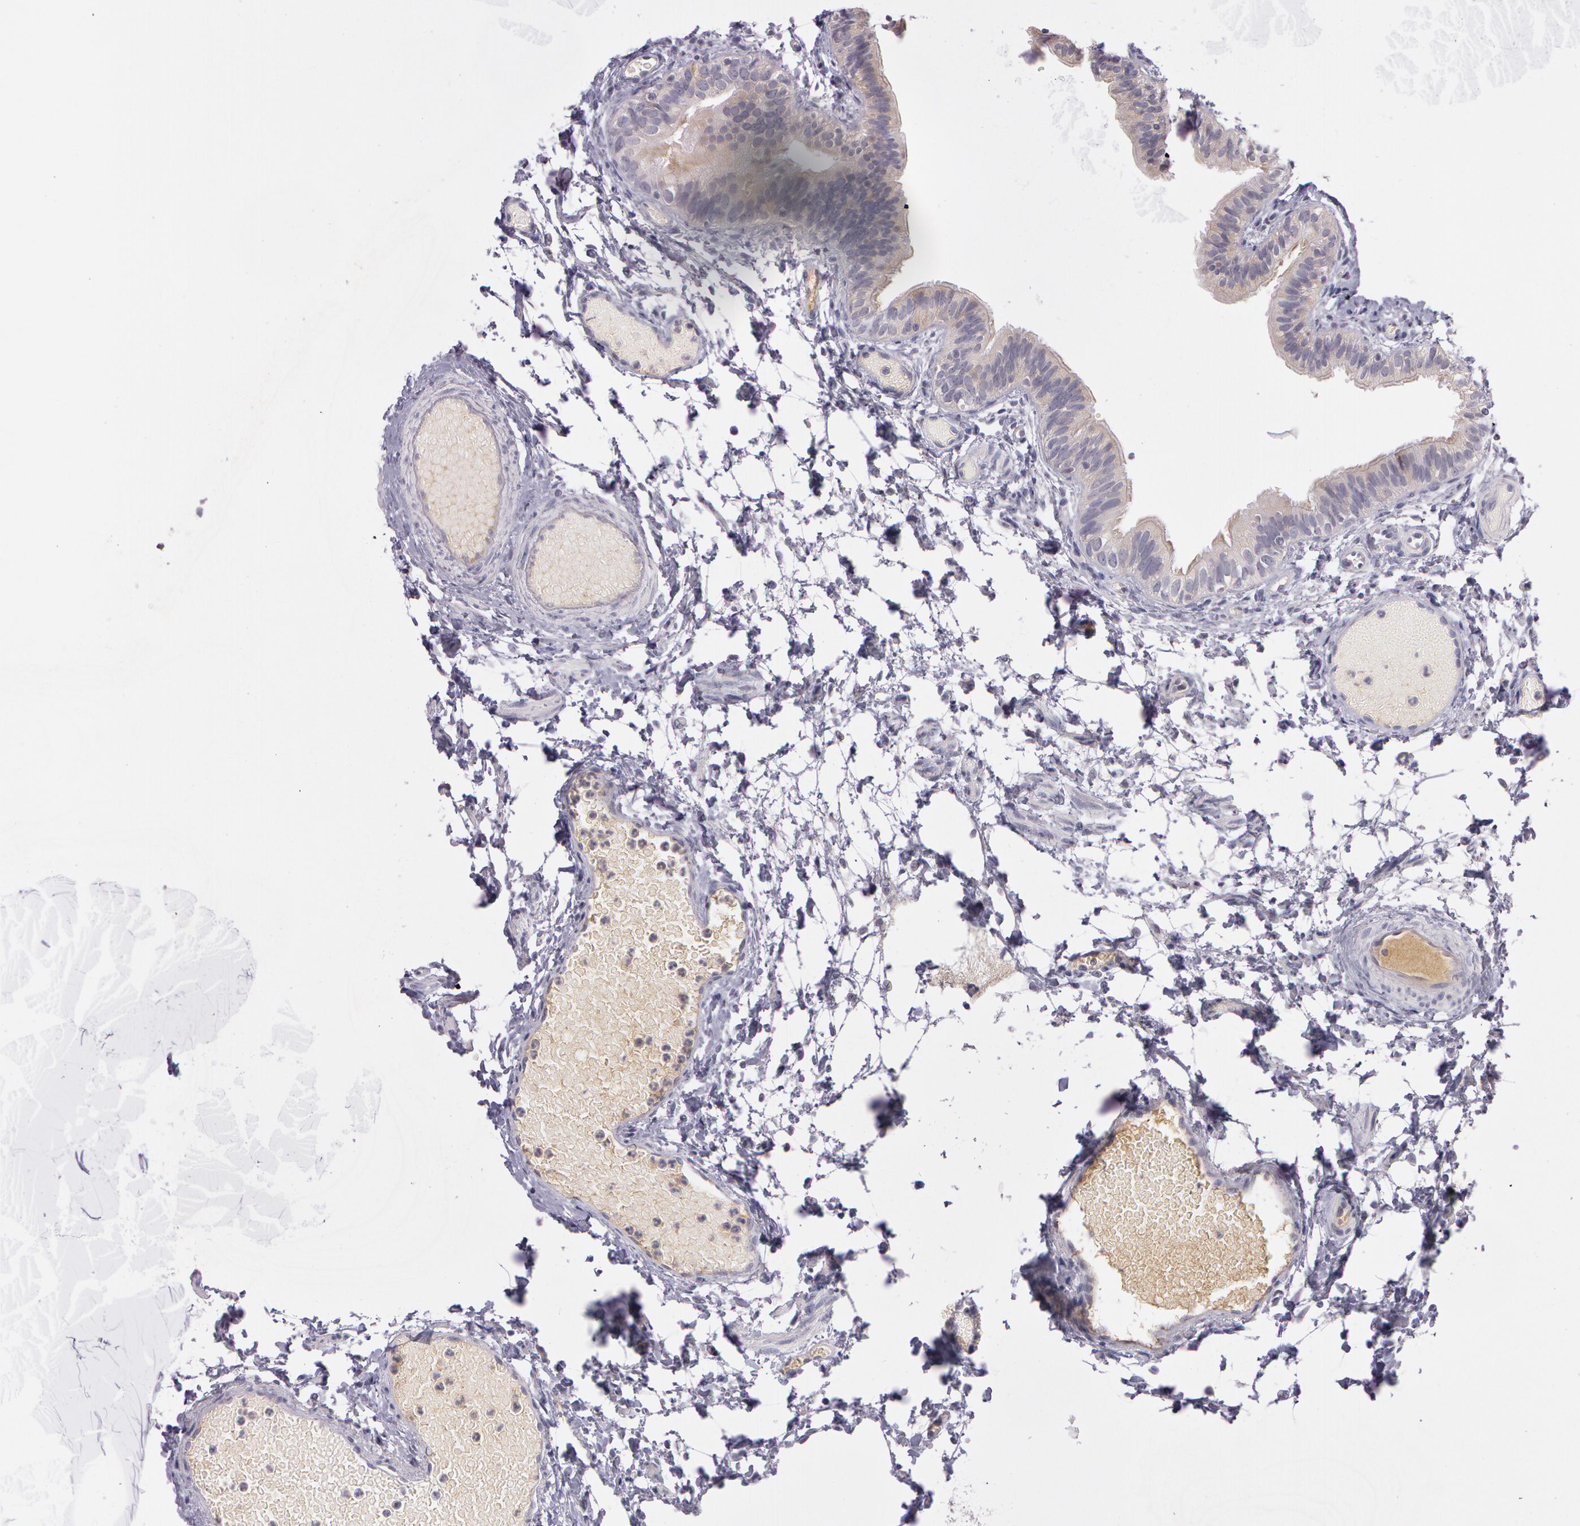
{"staining": {"intensity": "weak", "quantity": "25%-75%", "location": "cytoplasmic/membranous"}, "tissue": "fallopian tube", "cell_type": "Glandular cells", "image_type": "normal", "snomed": [{"axis": "morphology", "description": "Normal tissue, NOS"}, {"axis": "morphology", "description": "Dermoid, NOS"}, {"axis": "topography", "description": "Fallopian tube"}], "caption": "The immunohistochemical stain labels weak cytoplasmic/membranous expression in glandular cells of benign fallopian tube. The staining is performed using DAB (3,3'-diaminobenzidine) brown chromogen to label protein expression. The nuclei are counter-stained blue using hematoxylin.", "gene": "MXRA5", "patient": {"sex": "female", "age": 33}}